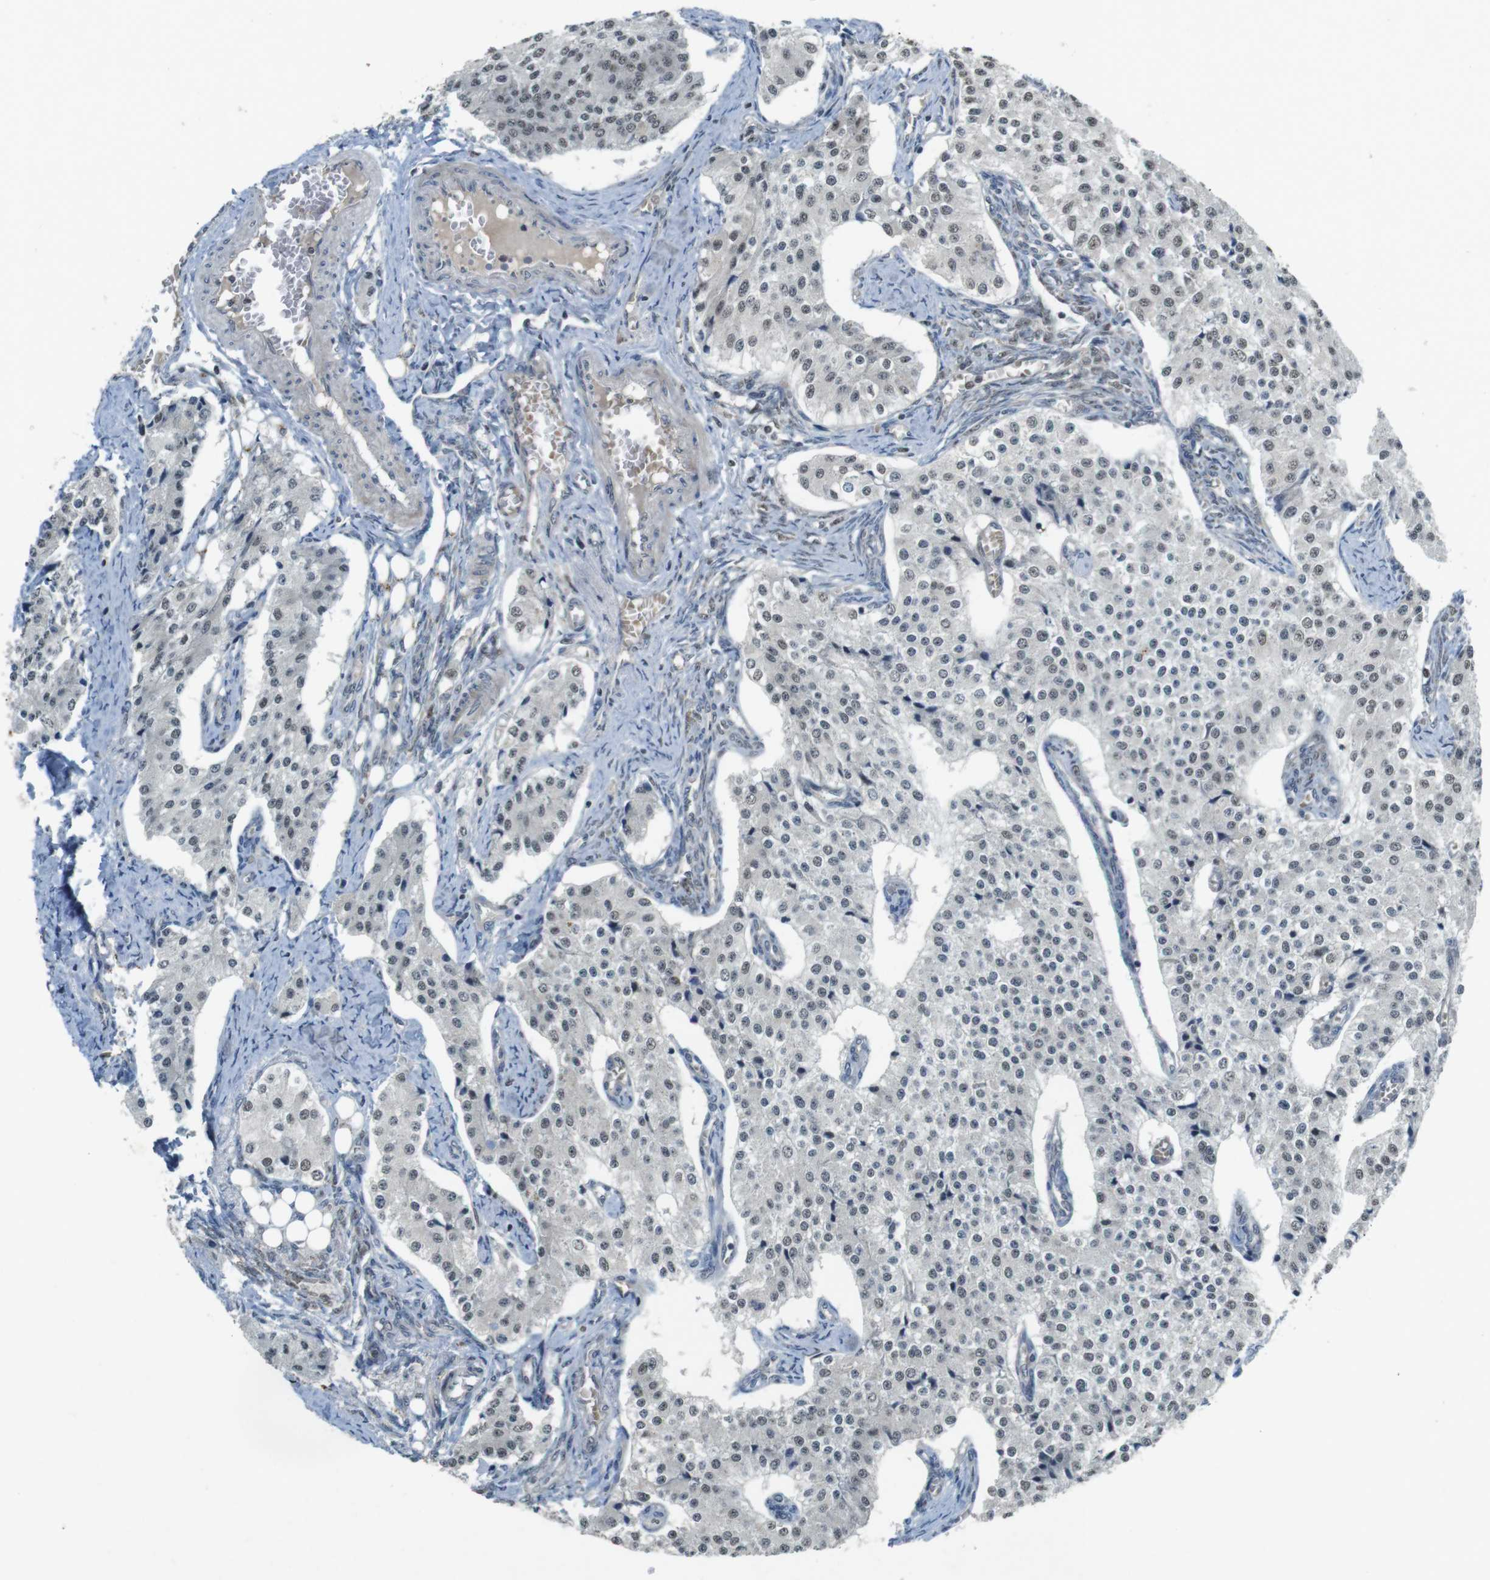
{"staining": {"intensity": "weak", "quantity": ">75%", "location": "nuclear"}, "tissue": "carcinoid", "cell_type": "Tumor cells", "image_type": "cancer", "snomed": [{"axis": "morphology", "description": "Carcinoid, malignant, NOS"}, {"axis": "topography", "description": "Colon"}], "caption": "This image exhibits immunohistochemistry staining of carcinoid, with low weak nuclear staining in approximately >75% of tumor cells.", "gene": "MAPKAPK5", "patient": {"sex": "female", "age": 52}}